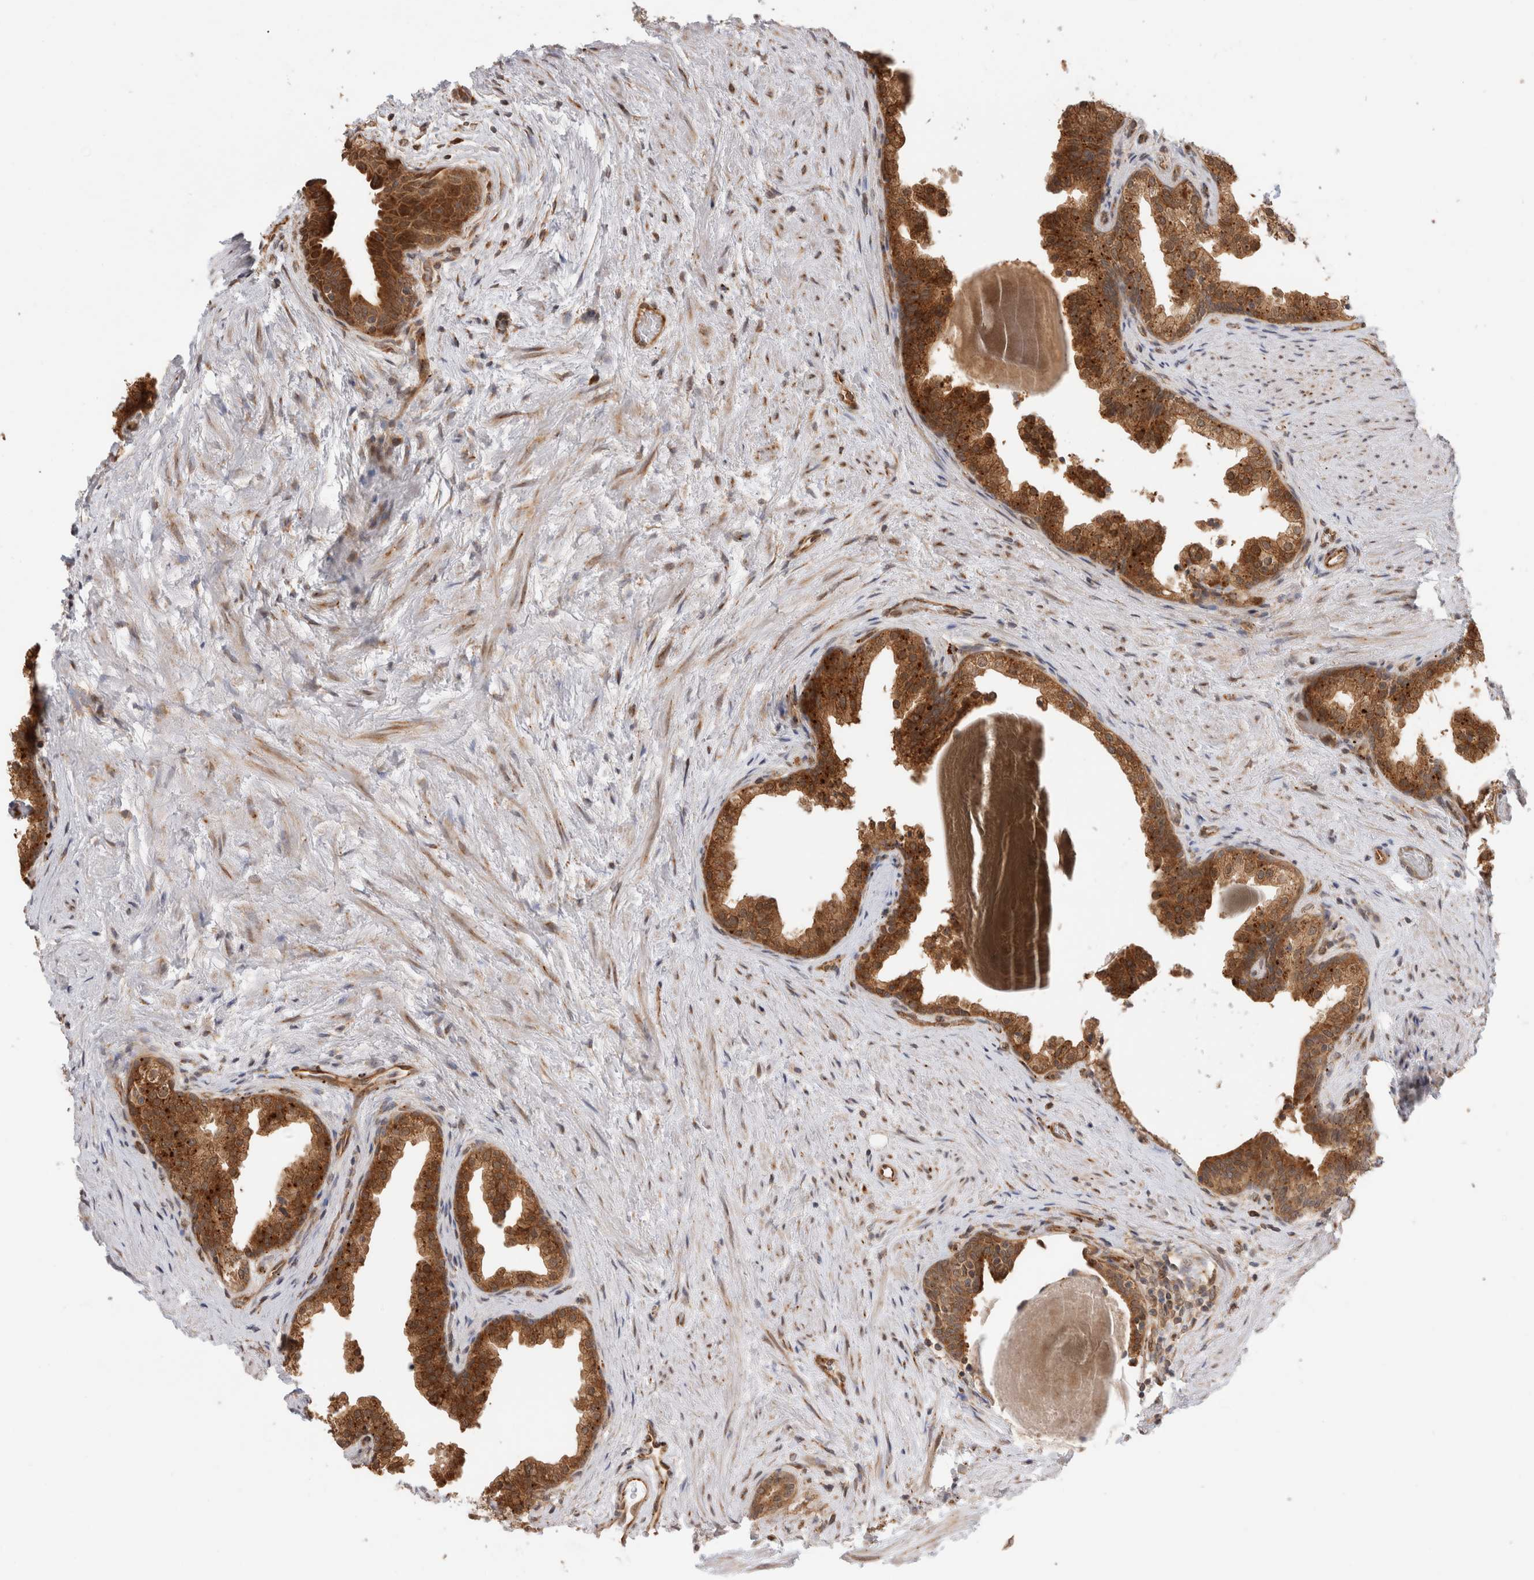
{"staining": {"intensity": "strong", "quantity": ">75%", "location": "cytoplasmic/membranous"}, "tissue": "prostate", "cell_type": "Glandular cells", "image_type": "normal", "snomed": [{"axis": "morphology", "description": "Normal tissue, NOS"}, {"axis": "topography", "description": "Prostate"}], "caption": "Immunohistochemistry histopathology image of normal prostate: human prostate stained using IHC exhibits high levels of strong protein expression localized specifically in the cytoplasmic/membranous of glandular cells, appearing as a cytoplasmic/membranous brown color.", "gene": "ACTL9", "patient": {"sex": "male", "age": 48}}